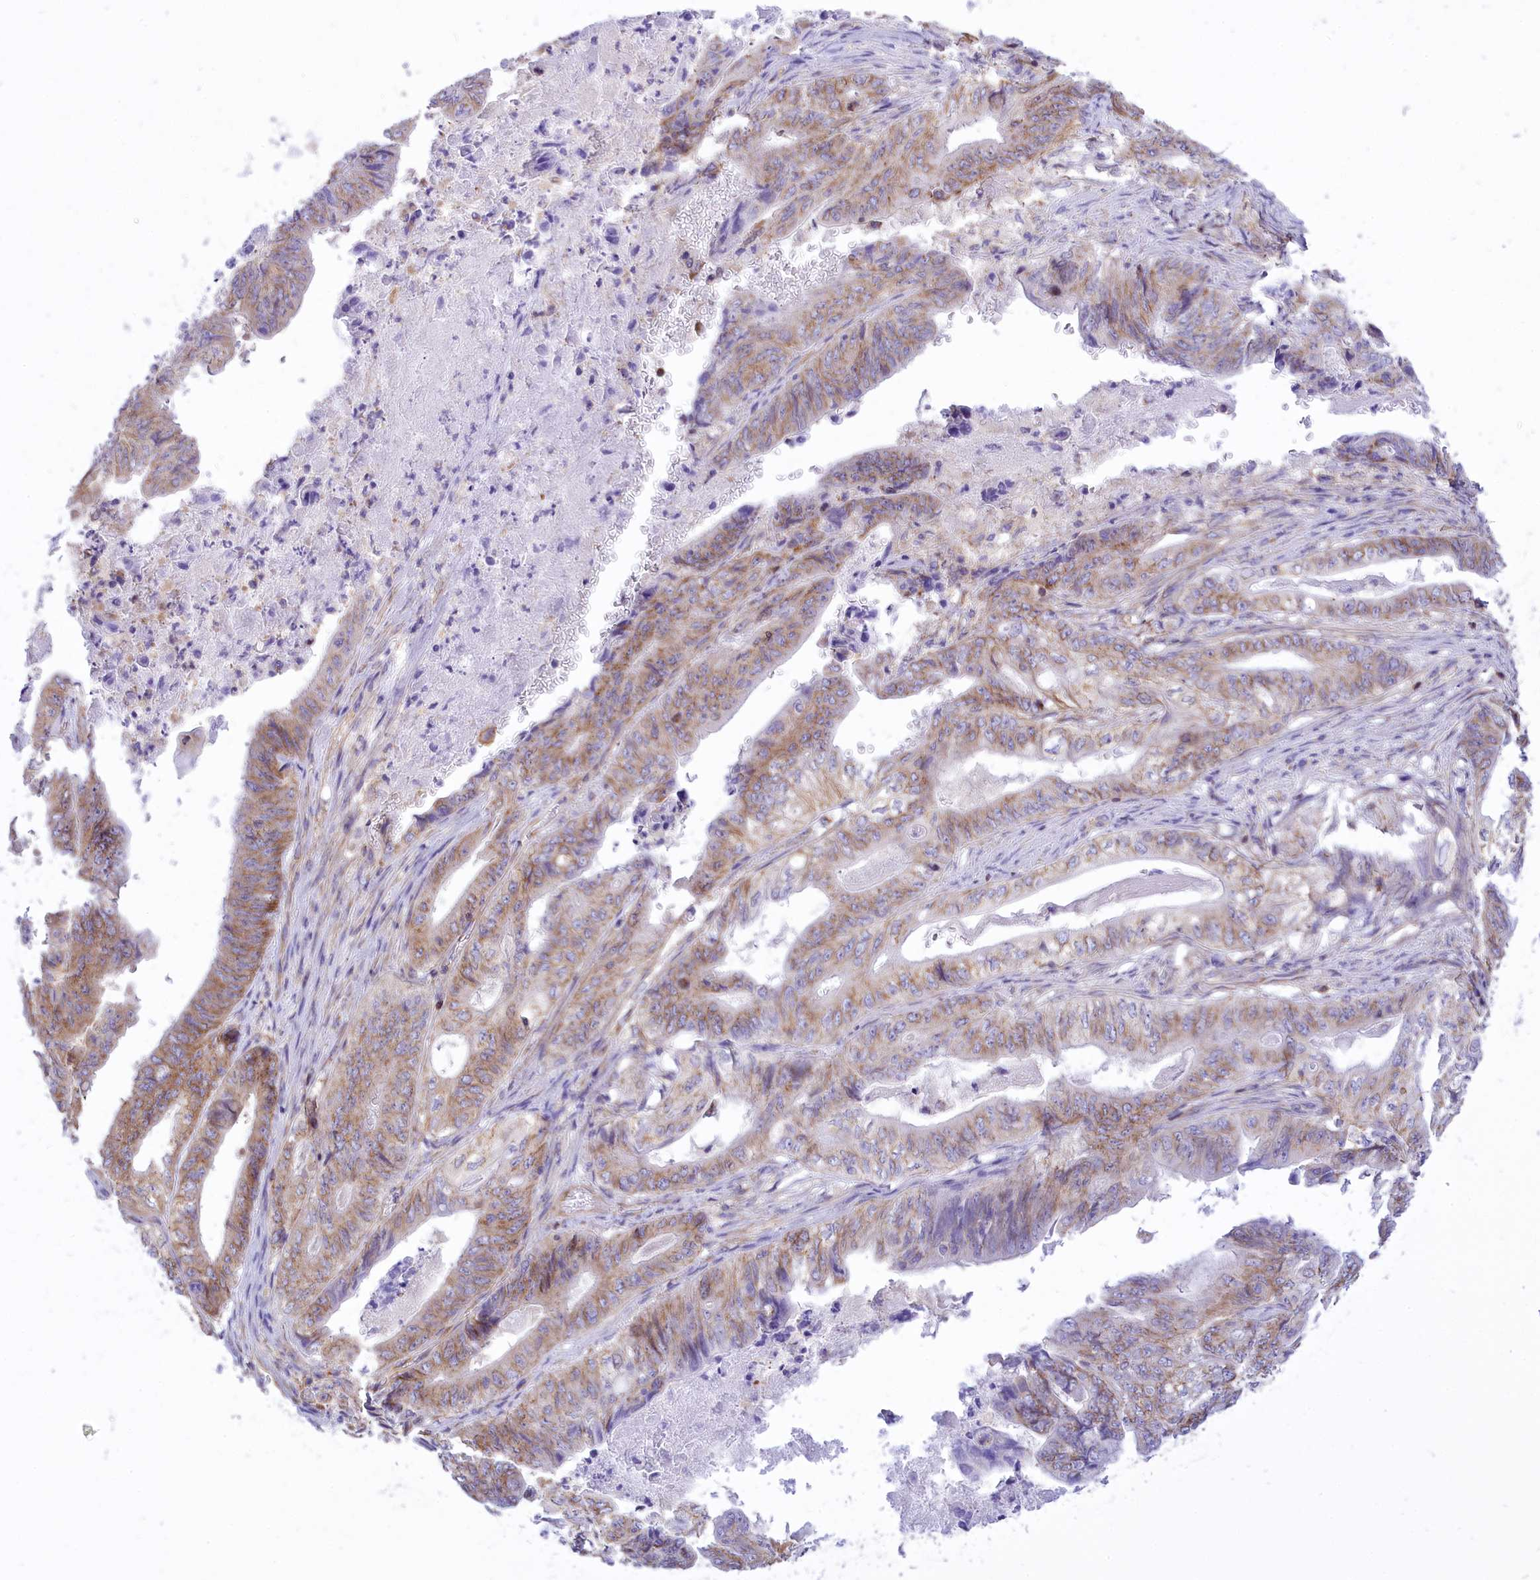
{"staining": {"intensity": "moderate", "quantity": "25%-75%", "location": "cytoplasmic/membranous"}, "tissue": "stomach cancer", "cell_type": "Tumor cells", "image_type": "cancer", "snomed": [{"axis": "morphology", "description": "Adenocarcinoma, NOS"}, {"axis": "topography", "description": "Stomach"}], "caption": "IHC of stomach adenocarcinoma displays medium levels of moderate cytoplasmic/membranous staining in approximately 25%-75% of tumor cells.", "gene": "SEPTIN9", "patient": {"sex": "female", "age": 73}}